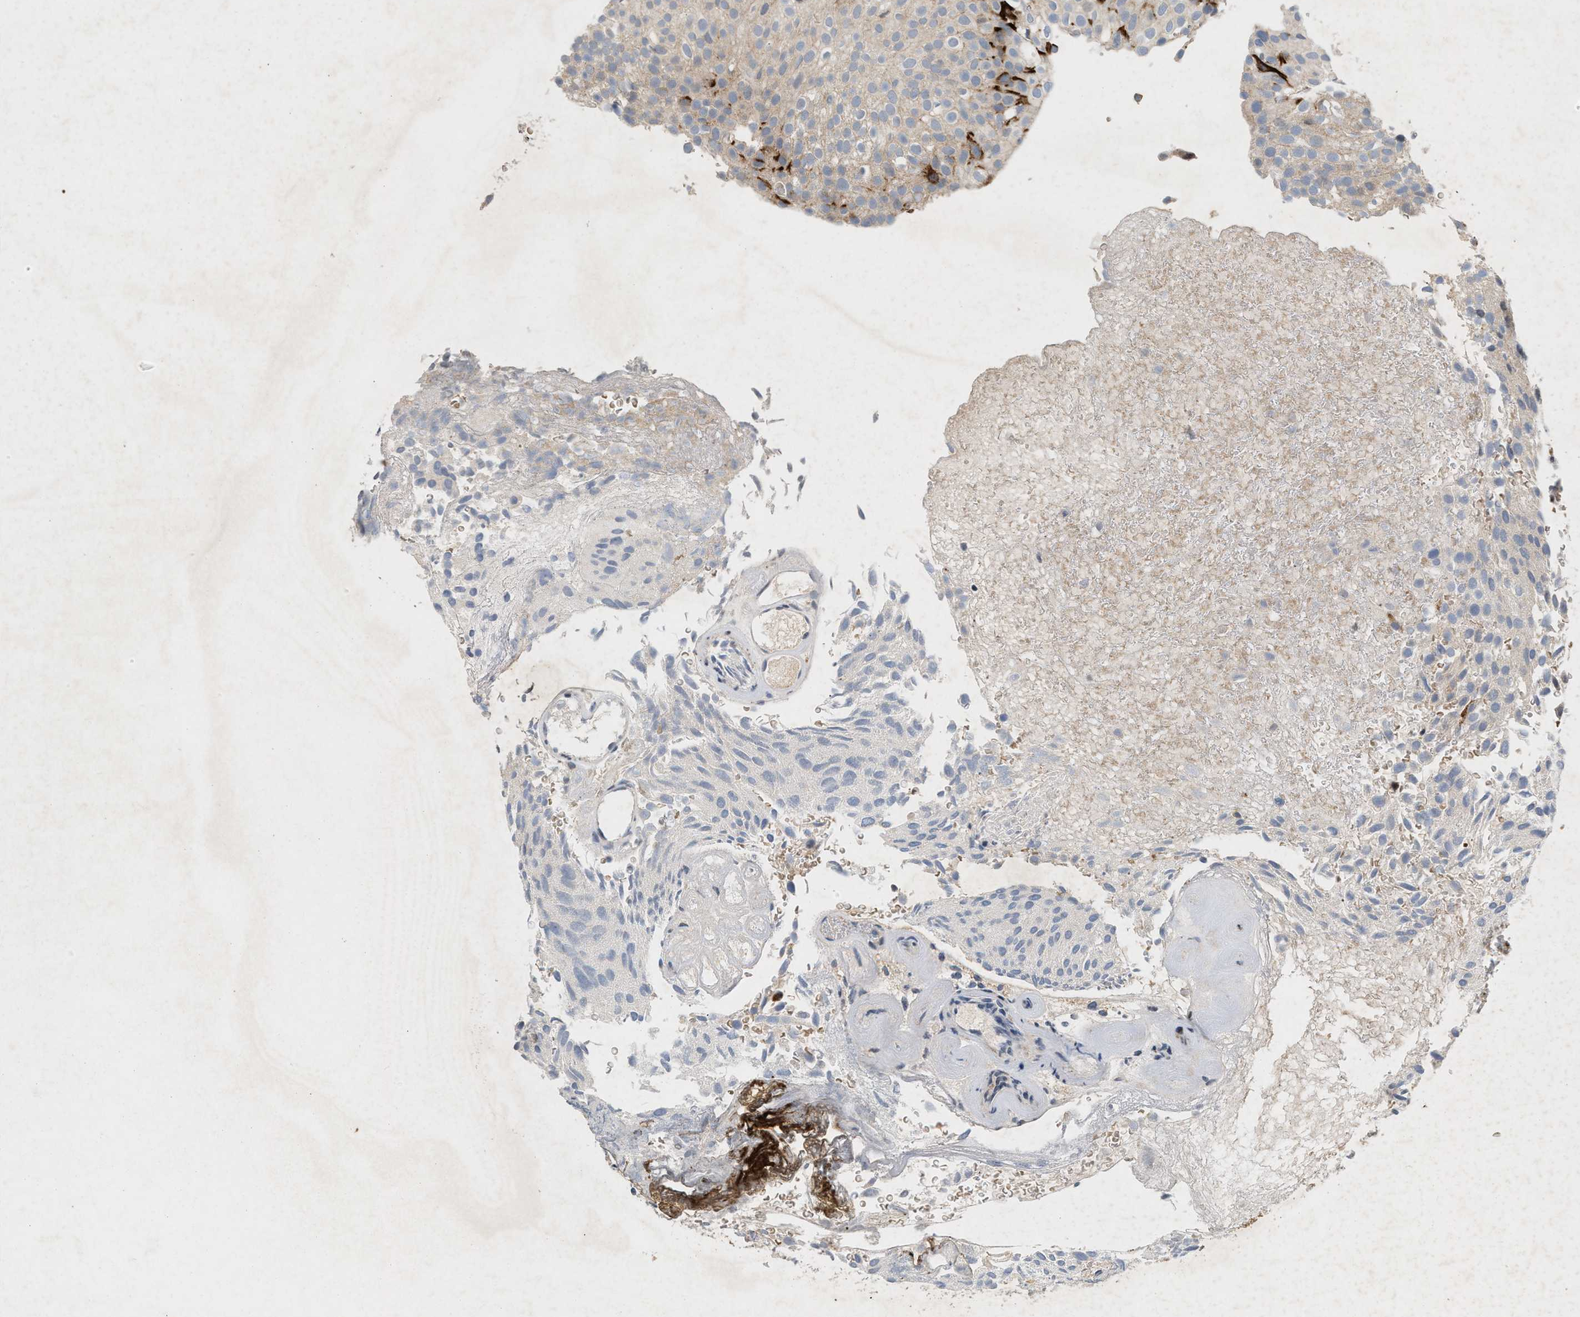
{"staining": {"intensity": "weak", "quantity": "<25%", "location": "cytoplasmic/membranous"}, "tissue": "urothelial cancer", "cell_type": "Tumor cells", "image_type": "cancer", "snomed": [{"axis": "morphology", "description": "Urothelial carcinoma, Low grade"}, {"axis": "topography", "description": "Urinary bladder"}], "caption": "Image shows no significant protein staining in tumor cells of urothelial cancer. (DAB IHC with hematoxylin counter stain).", "gene": "ZPR1", "patient": {"sex": "male", "age": 78}}